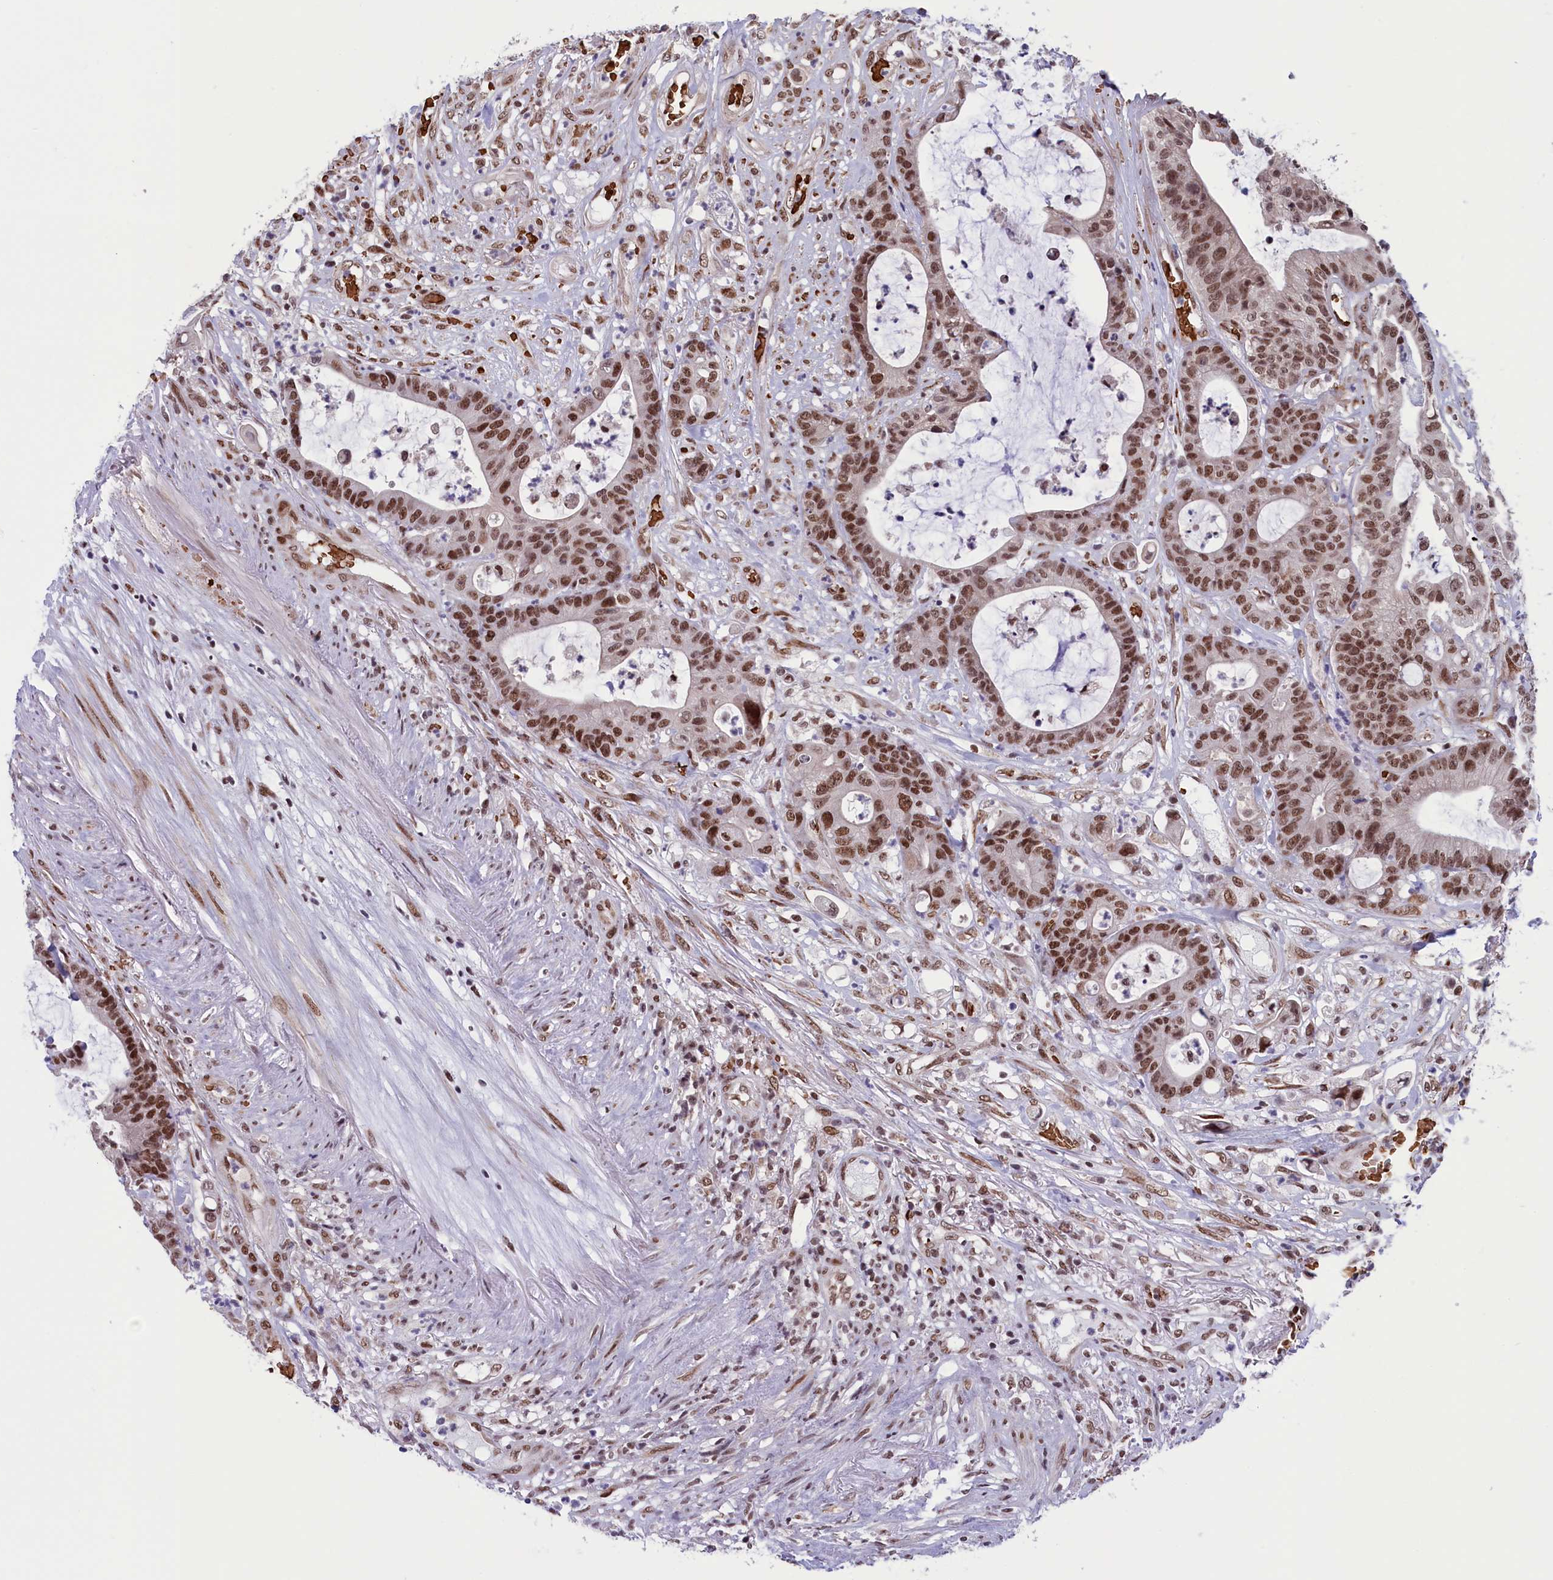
{"staining": {"intensity": "moderate", "quantity": ">75%", "location": "nuclear"}, "tissue": "colorectal cancer", "cell_type": "Tumor cells", "image_type": "cancer", "snomed": [{"axis": "morphology", "description": "Adenocarcinoma, NOS"}, {"axis": "topography", "description": "Colon"}], "caption": "A medium amount of moderate nuclear expression is seen in approximately >75% of tumor cells in colorectal cancer (adenocarcinoma) tissue. The staining was performed using DAB to visualize the protein expression in brown, while the nuclei were stained in blue with hematoxylin (Magnification: 20x).", "gene": "MPHOSPH8", "patient": {"sex": "female", "age": 84}}